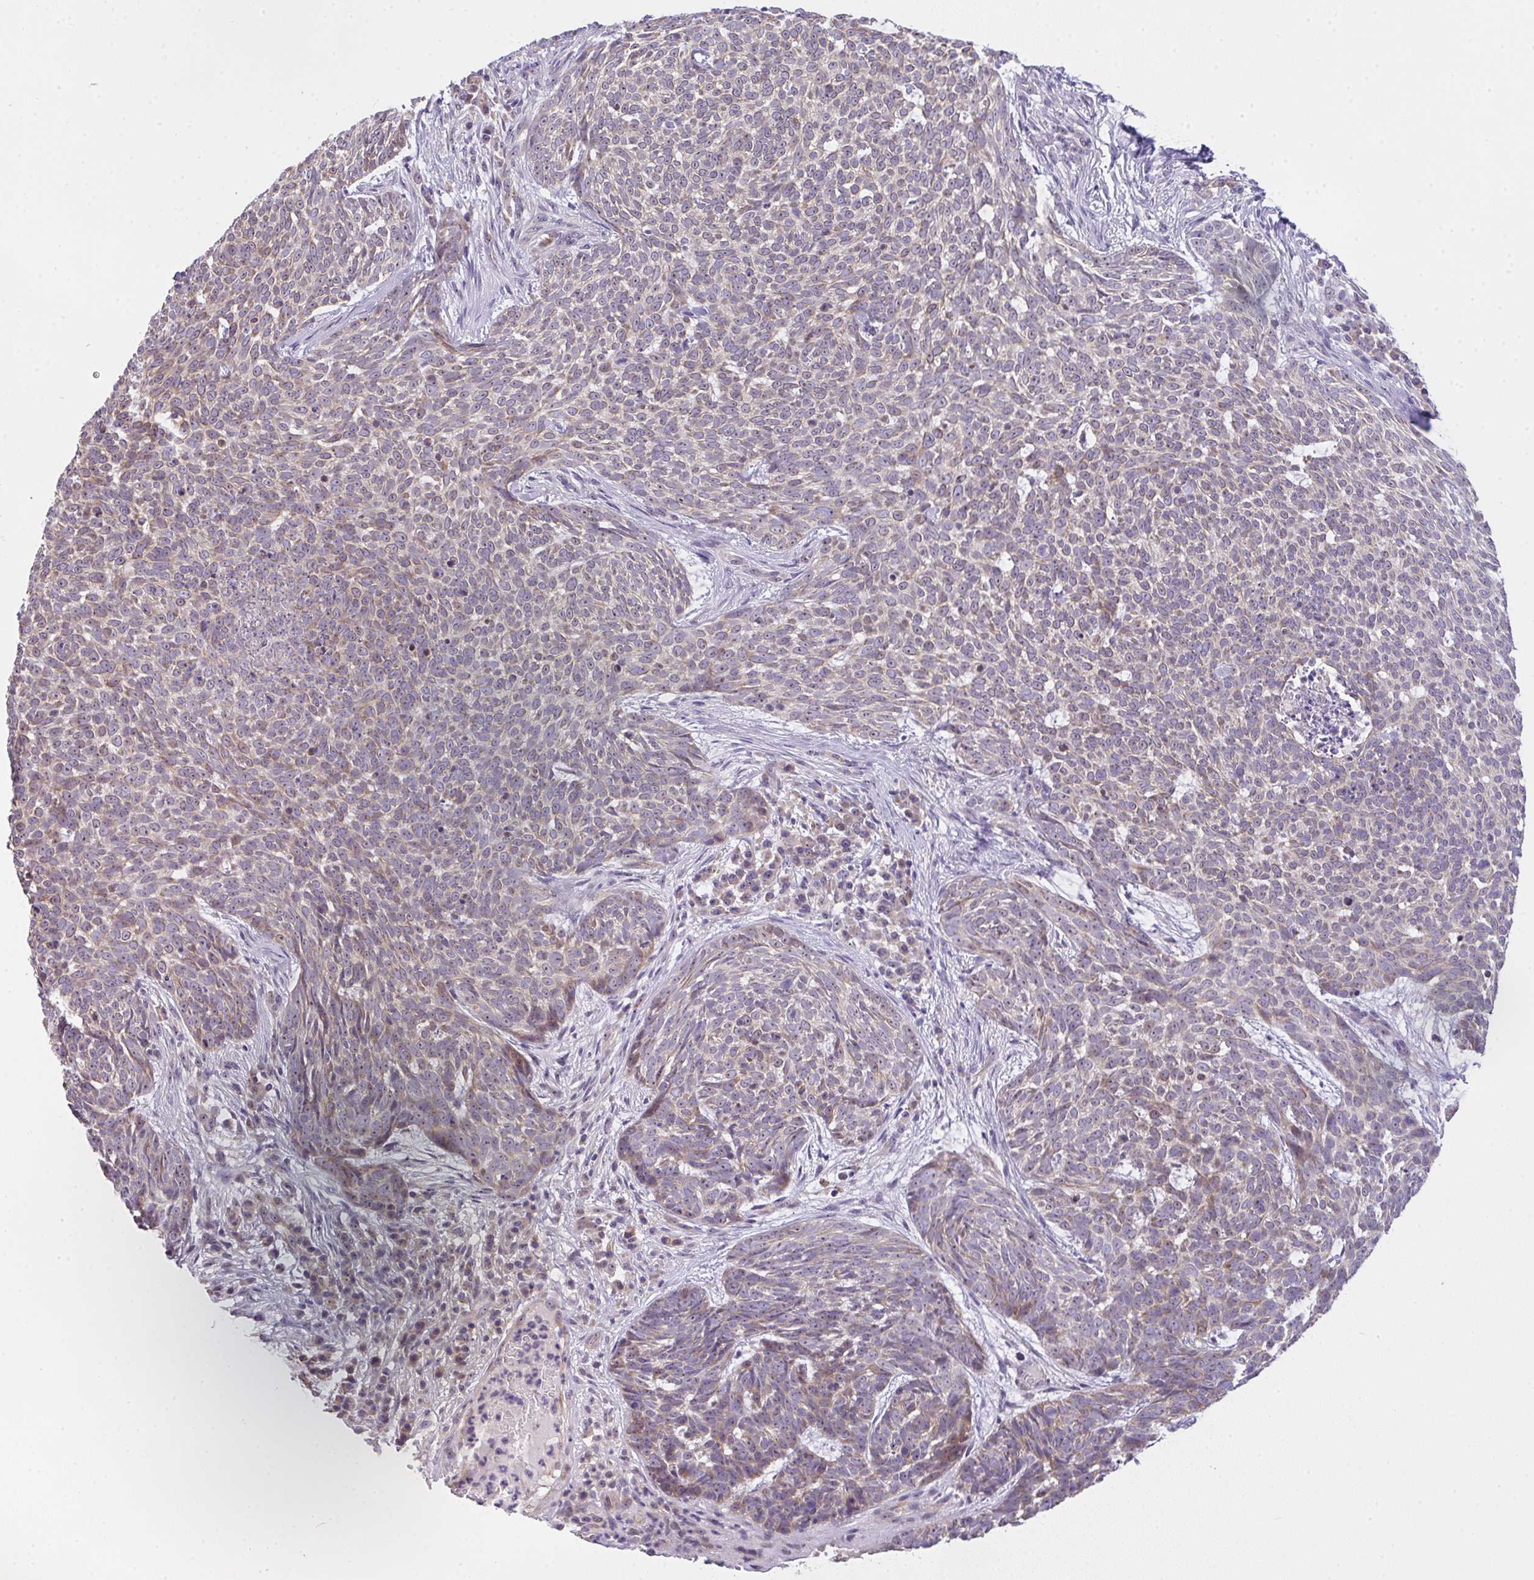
{"staining": {"intensity": "weak", "quantity": "25%-75%", "location": "cytoplasmic/membranous"}, "tissue": "skin cancer", "cell_type": "Tumor cells", "image_type": "cancer", "snomed": [{"axis": "morphology", "description": "Basal cell carcinoma"}, {"axis": "topography", "description": "Skin"}], "caption": "Immunohistochemistry histopathology image of human skin cancer stained for a protein (brown), which shows low levels of weak cytoplasmic/membranous expression in about 25%-75% of tumor cells.", "gene": "NT5C1A", "patient": {"sex": "female", "age": 93}}